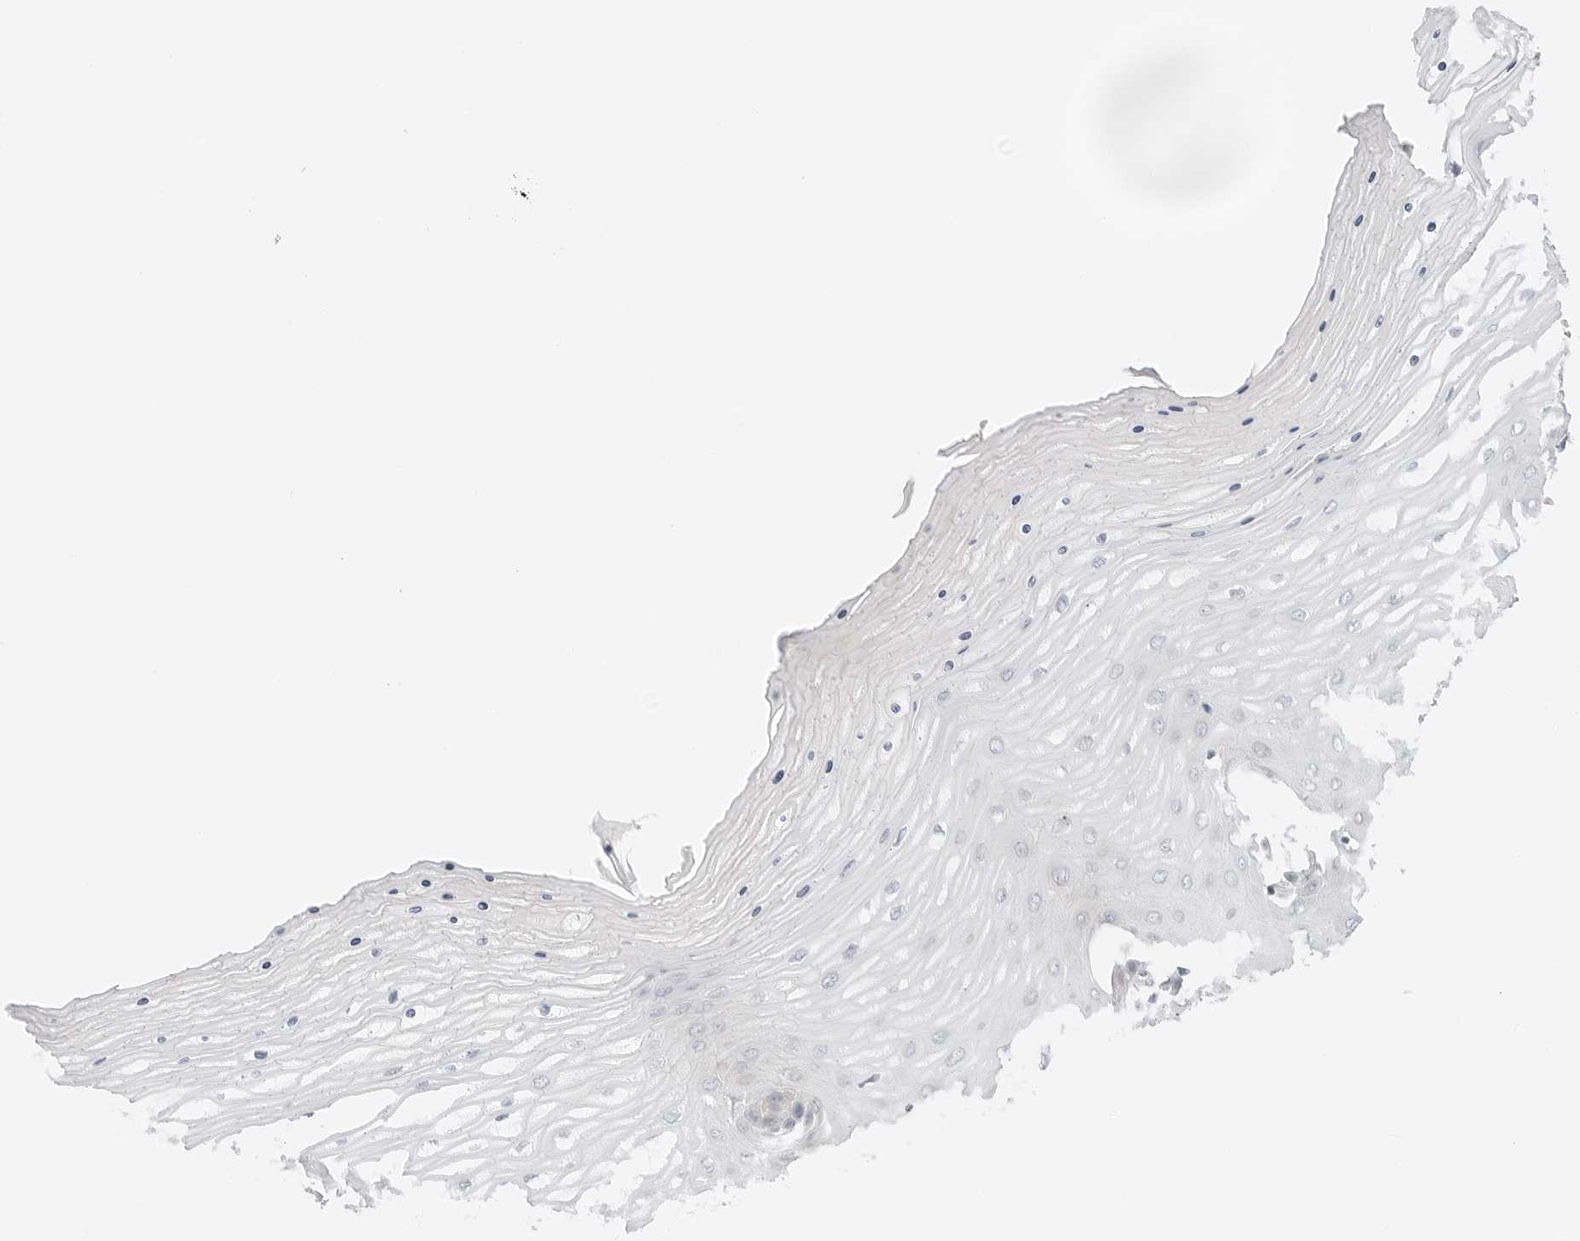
{"staining": {"intensity": "weak", "quantity": ">75%", "location": "cytoplasmic/membranous"}, "tissue": "cervix", "cell_type": "Glandular cells", "image_type": "normal", "snomed": [{"axis": "morphology", "description": "Normal tissue, NOS"}, {"axis": "topography", "description": "Cervix"}], "caption": "Unremarkable cervix shows weak cytoplasmic/membranous staining in approximately >75% of glandular cells, visualized by immunohistochemistry. Using DAB (3,3'-diaminobenzidine) (brown) and hematoxylin (blue) stains, captured at high magnification using brightfield microscopy.", "gene": "IQCC", "patient": {"sex": "female", "age": 55}}